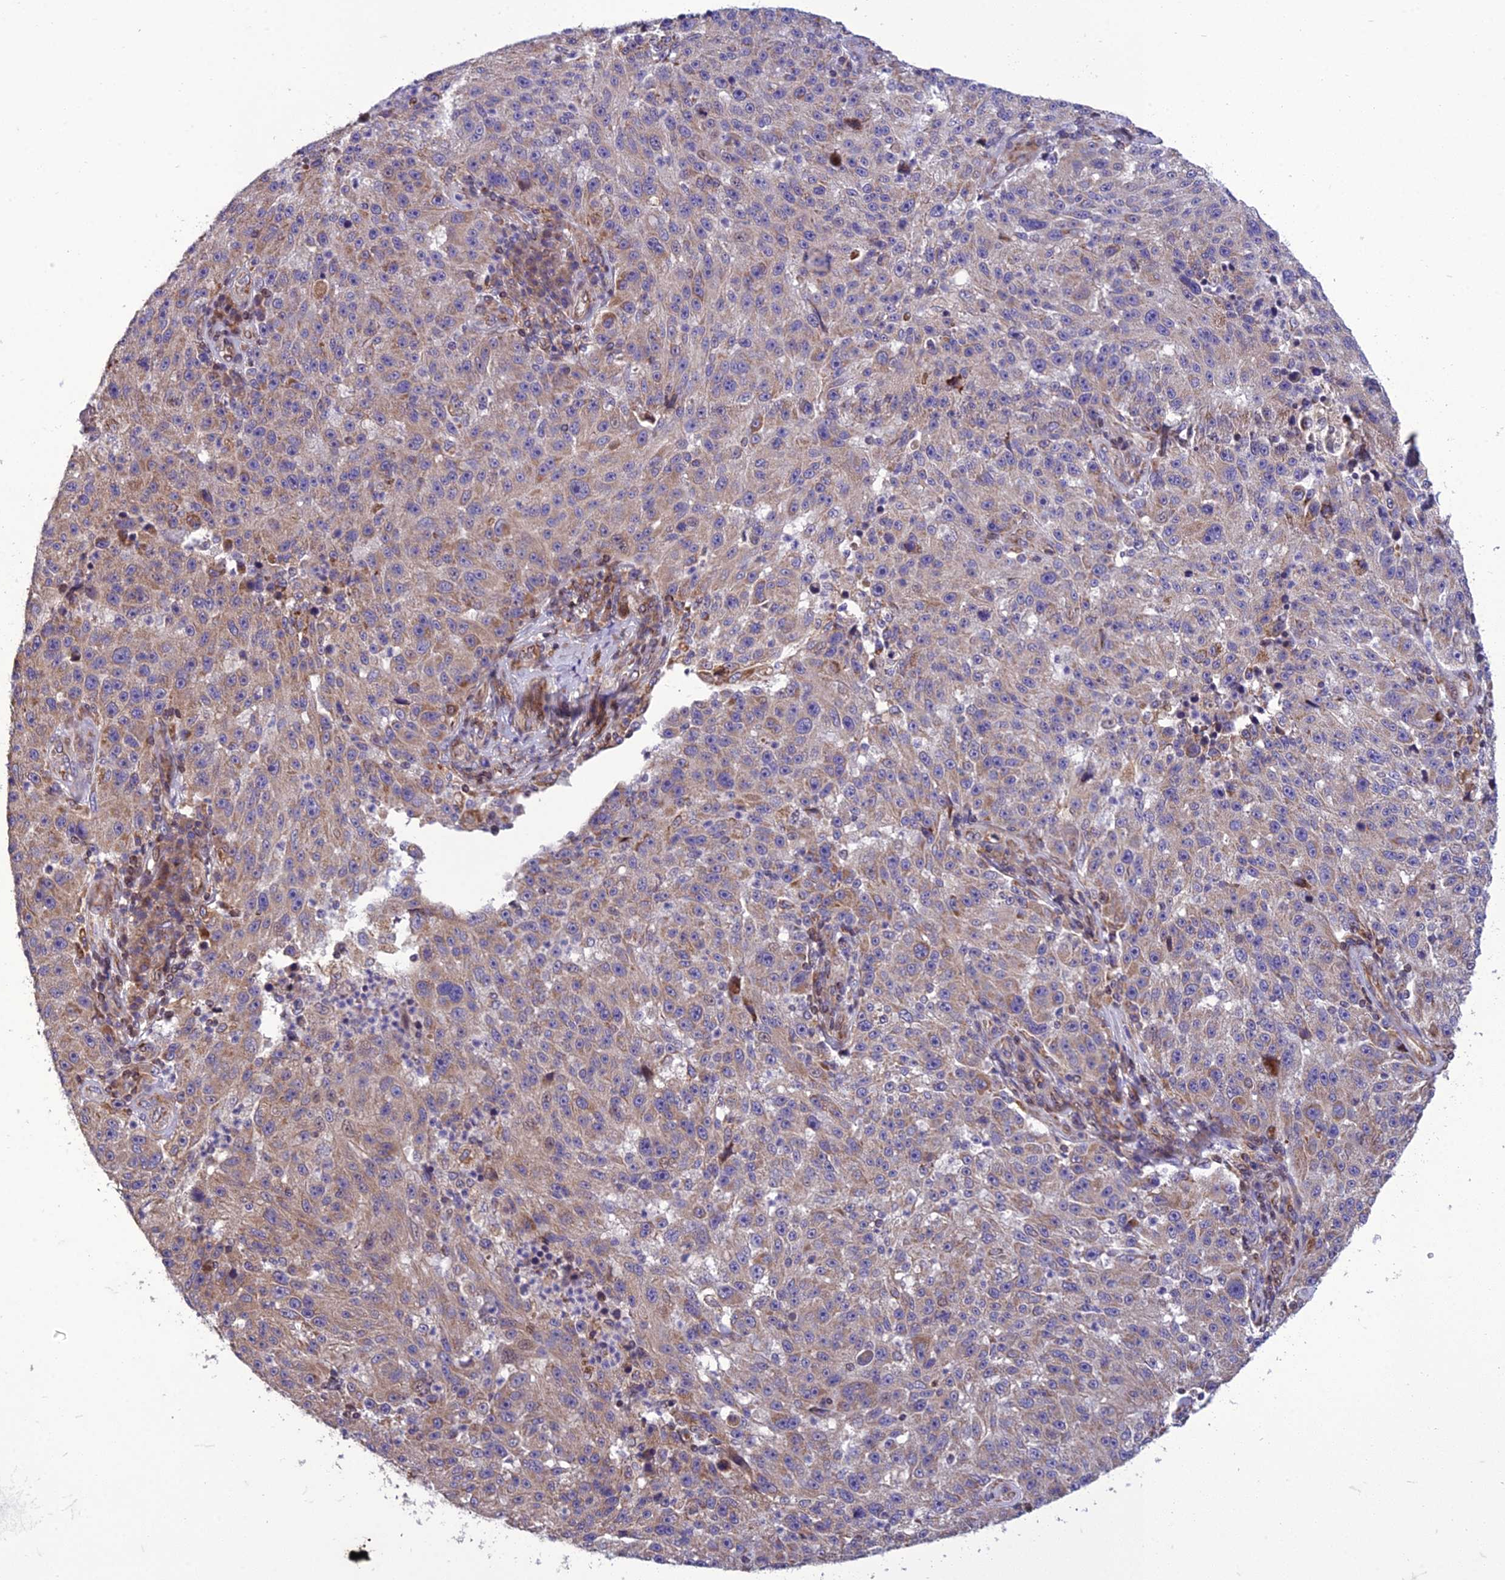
{"staining": {"intensity": "weak", "quantity": ">75%", "location": "cytoplasmic/membranous"}, "tissue": "melanoma", "cell_type": "Tumor cells", "image_type": "cancer", "snomed": [{"axis": "morphology", "description": "Malignant melanoma, NOS"}, {"axis": "topography", "description": "Skin"}], "caption": "Brown immunohistochemical staining in malignant melanoma exhibits weak cytoplasmic/membranous expression in approximately >75% of tumor cells.", "gene": "GIMAP1", "patient": {"sex": "male", "age": 53}}